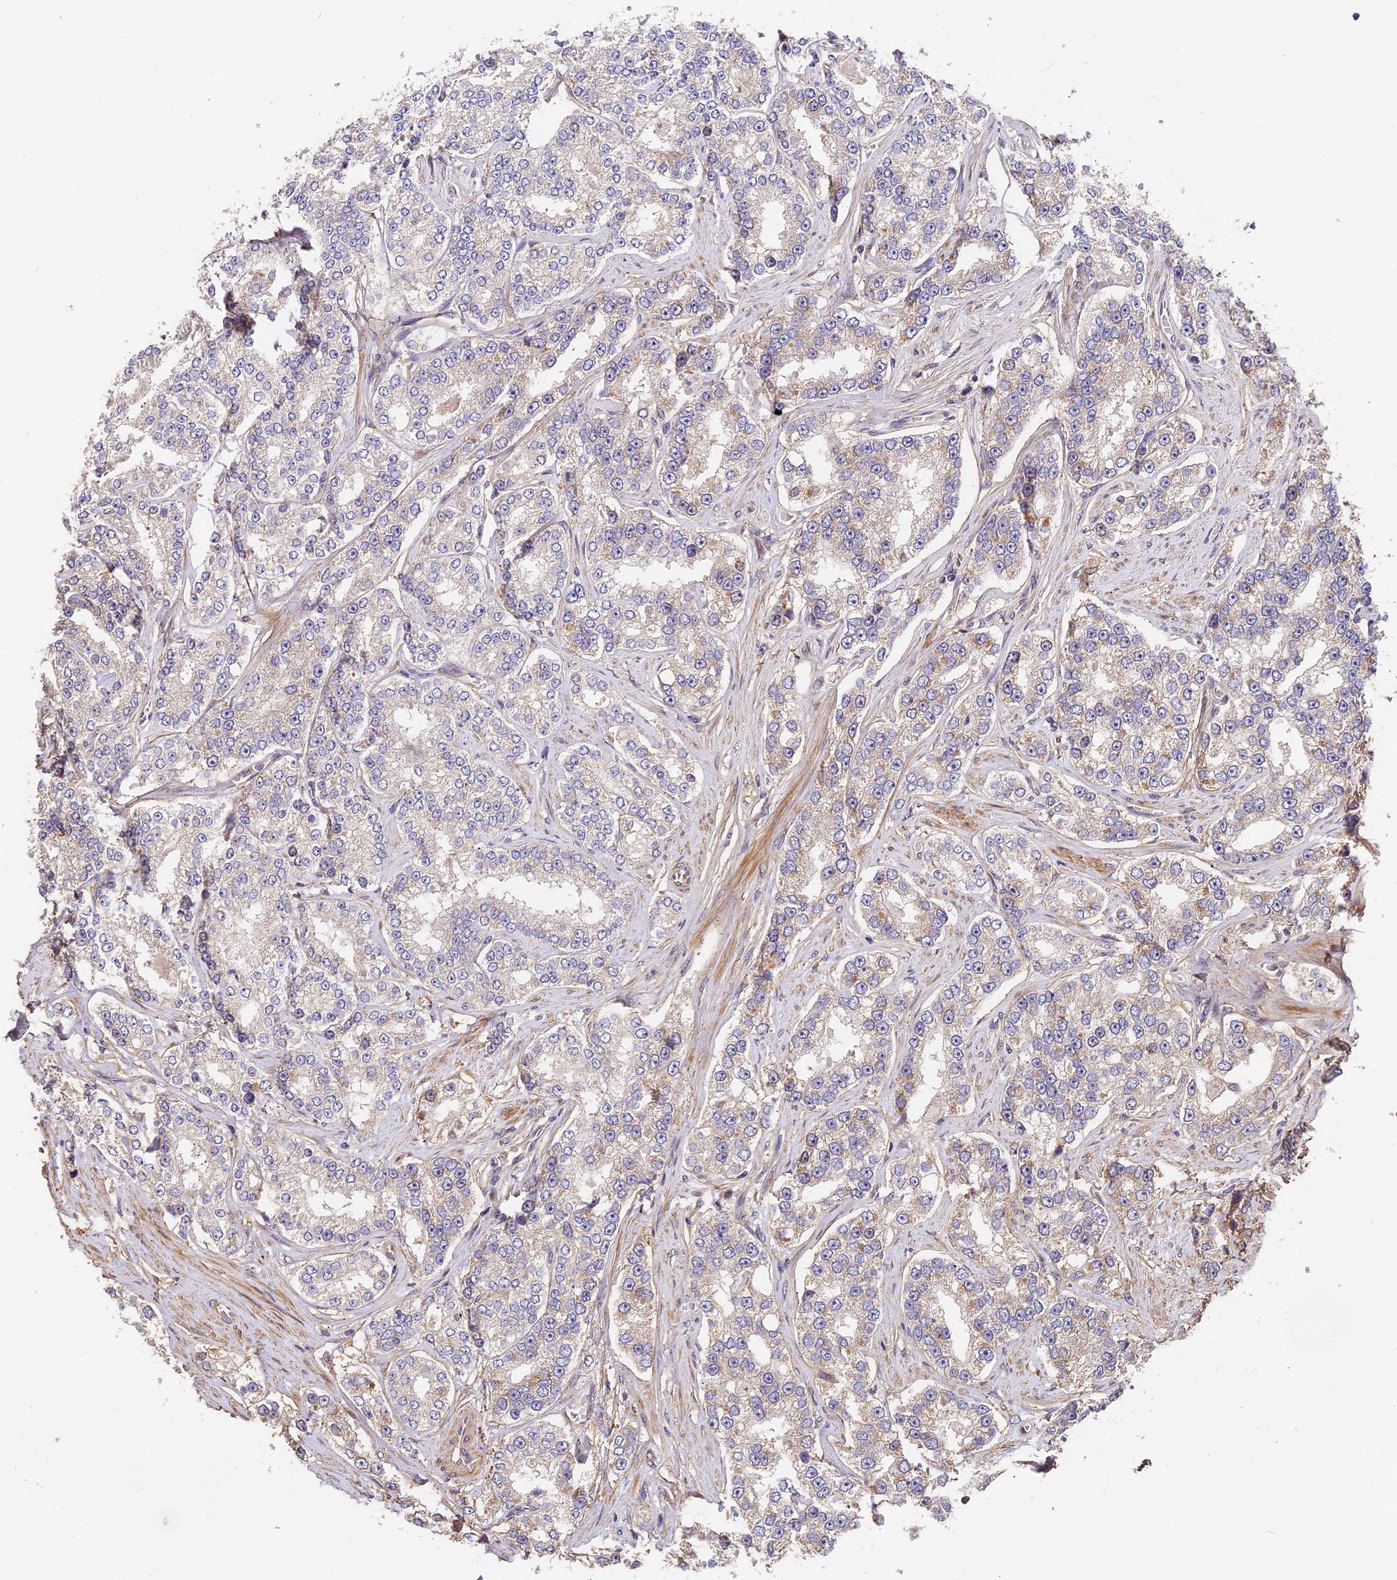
{"staining": {"intensity": "negative", "quantity": "none", "location": "none"}, "tissue": "prostate cancer", "cell_type": "Tumor cells", "image_type": "cancer", "snomed": [{"axis": "morphology", "description": "Normal tissue, NOS"}, {"axis": "morphology", "description": "Adenocarcinoma, High grade"}, {"axis": "topography", "description": "Prostate"}], "caption": "A high-resolution micrograph shows immunohistochemistry staining of adenocarcinoma (high-grade) (prostate), which demonstrates no significant expression in tumor cells. Nuclei are stained in blue.", "gene": "ARHGAP17", "patient": {"sex": "male", "age": 83}}